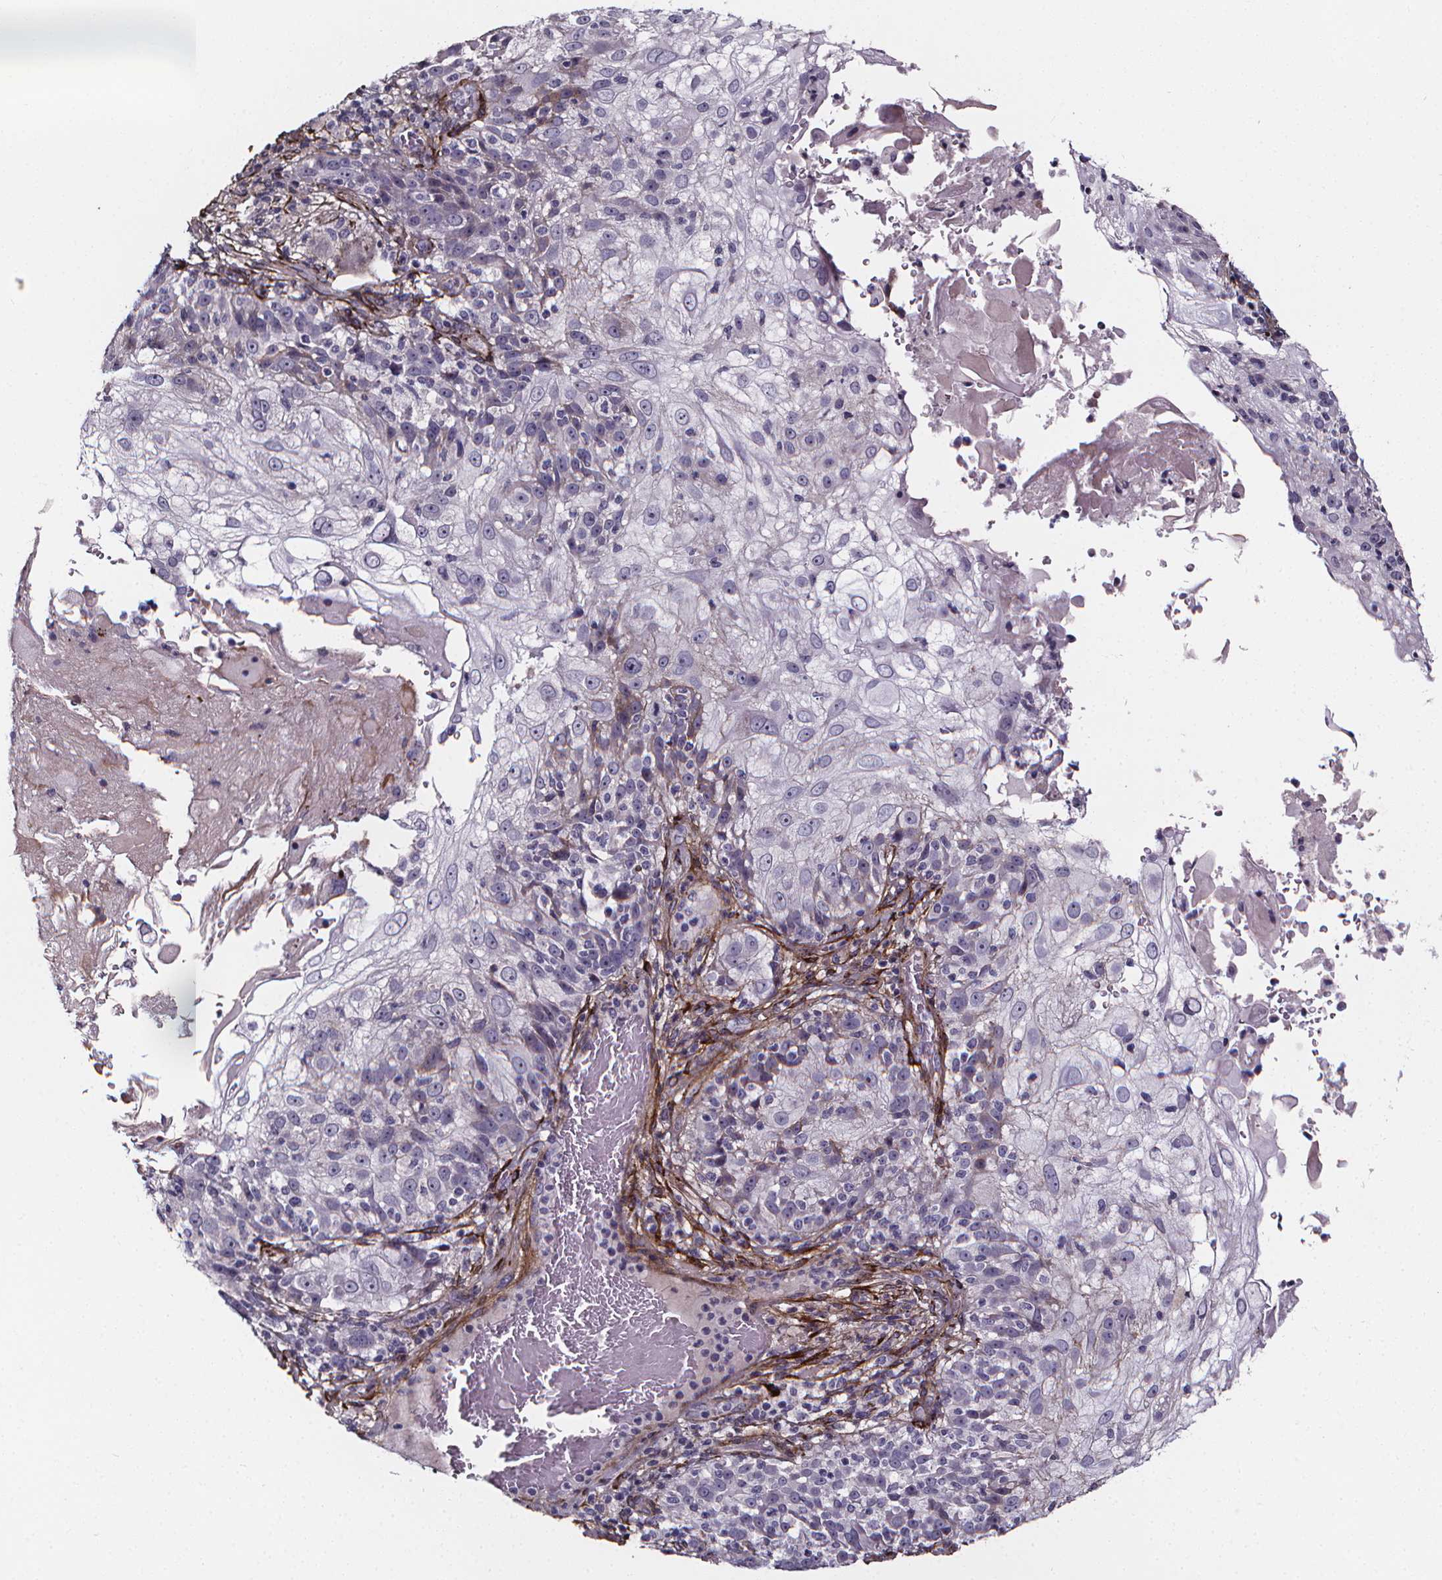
{"staining": {"intensity": "negative", "quantity": "none", "location": "none"}, "tissue": "skin cancer", "cell_type": "Tumor cells", "image_type": "cancer", "snomed": [{"axis": "morphology", "description": "Normal tissue, NOS"}, {"axis": "morphology", "description": "Squamous cell carcinoma, NOS"}, {"axis": "topography", "description": "Skin"}], "caption": "A high-resolution histopathology image shows immunohistochemistry (IHC) staining of skin cancer (squamous cell carcinoma), which demonstrates no significant positivity in tumor cells.", "gene": "AEBP1", "patient": {"sex": "female", "age": 83}}